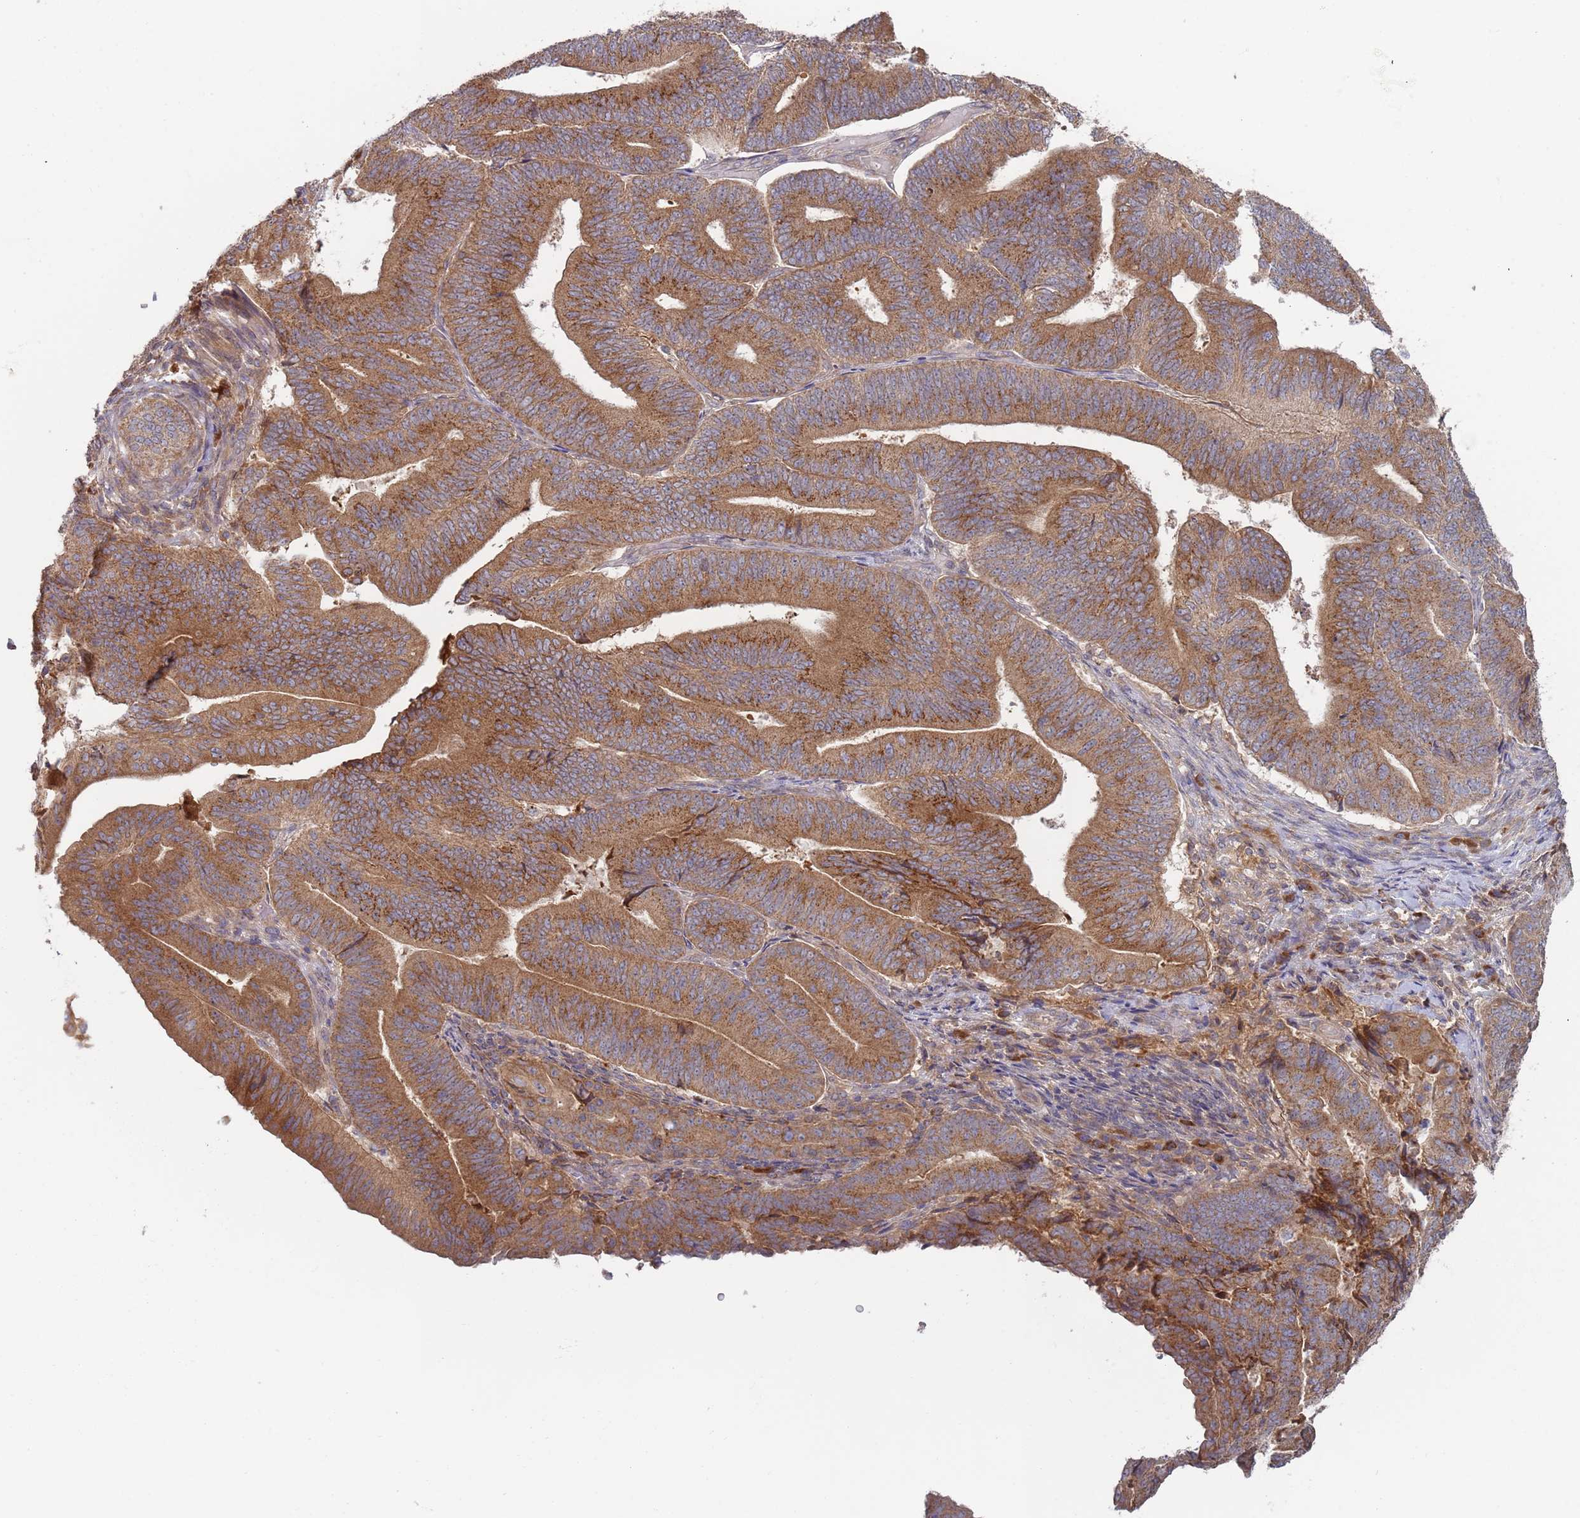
{"staining": {"intensity": "moderate", "quantity": ">75%", "location": "cytoplasmic/membranous"}, "tissue": "endometrial cancer", "cell_type": "Tumor cells", "image_type": "cancer", "snomed": [{"axis": "morphology", "description": "Adenocarcinoma, NOS"}, {"axis": "topography", "description": "Endometrium"}], "caption": "A brown stain highlights moderate cytoplasmic/membranous expression of a protein in human endometrial cancer tumor cells. The staining was performed using DAB (3,3'-diaminobenzidine) to visualize the protein expression in brown, while the nuclei were stained in blue with hematoxylin (Magnification: 20x).", "gene": "OR5A2", "patient": {"sex": "female", "age": 70}}